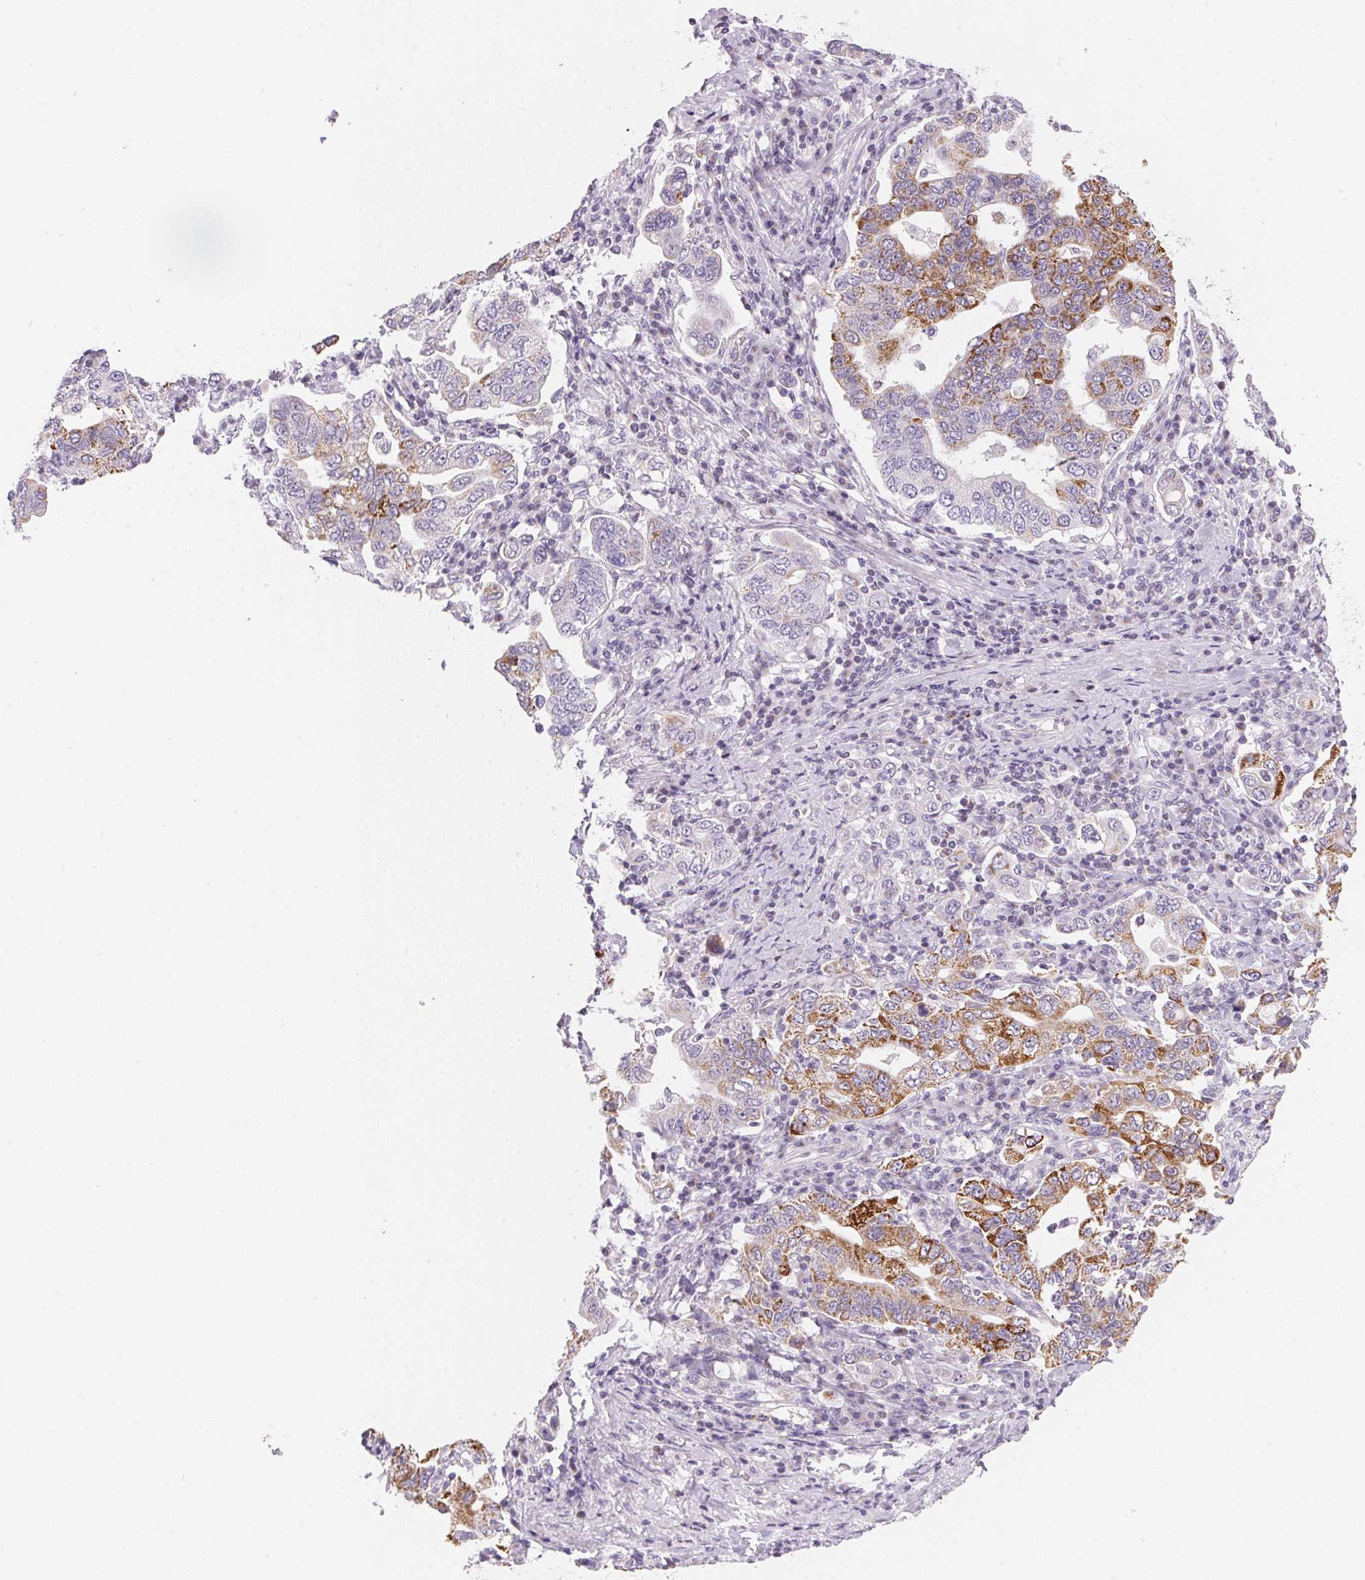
{"staining": {"intensity": "moderate", "quantity": "25%-75%", "location": "cytoplasmic/membranous"}, "tissue": "stomach cancer", "cell_type": "Tumor cells", "image_type": "cancer", "snomed": [{"axis": "morphology", "description": "Adenocarcinoma, NOS"}, {"axis": "topography", "description": "Stomach, upper"}, {"axis": "topography", "description": "Stomach"}], "caption": "Human stomach cancer (adenocarcinoma) stained for a protein (brown) shows moderate cytoplasmic/membranous positive positivity in about 25%-75% of tumor cells.", "gene": "GIPC2", "patient": {"sex": "male", "age": 62}}